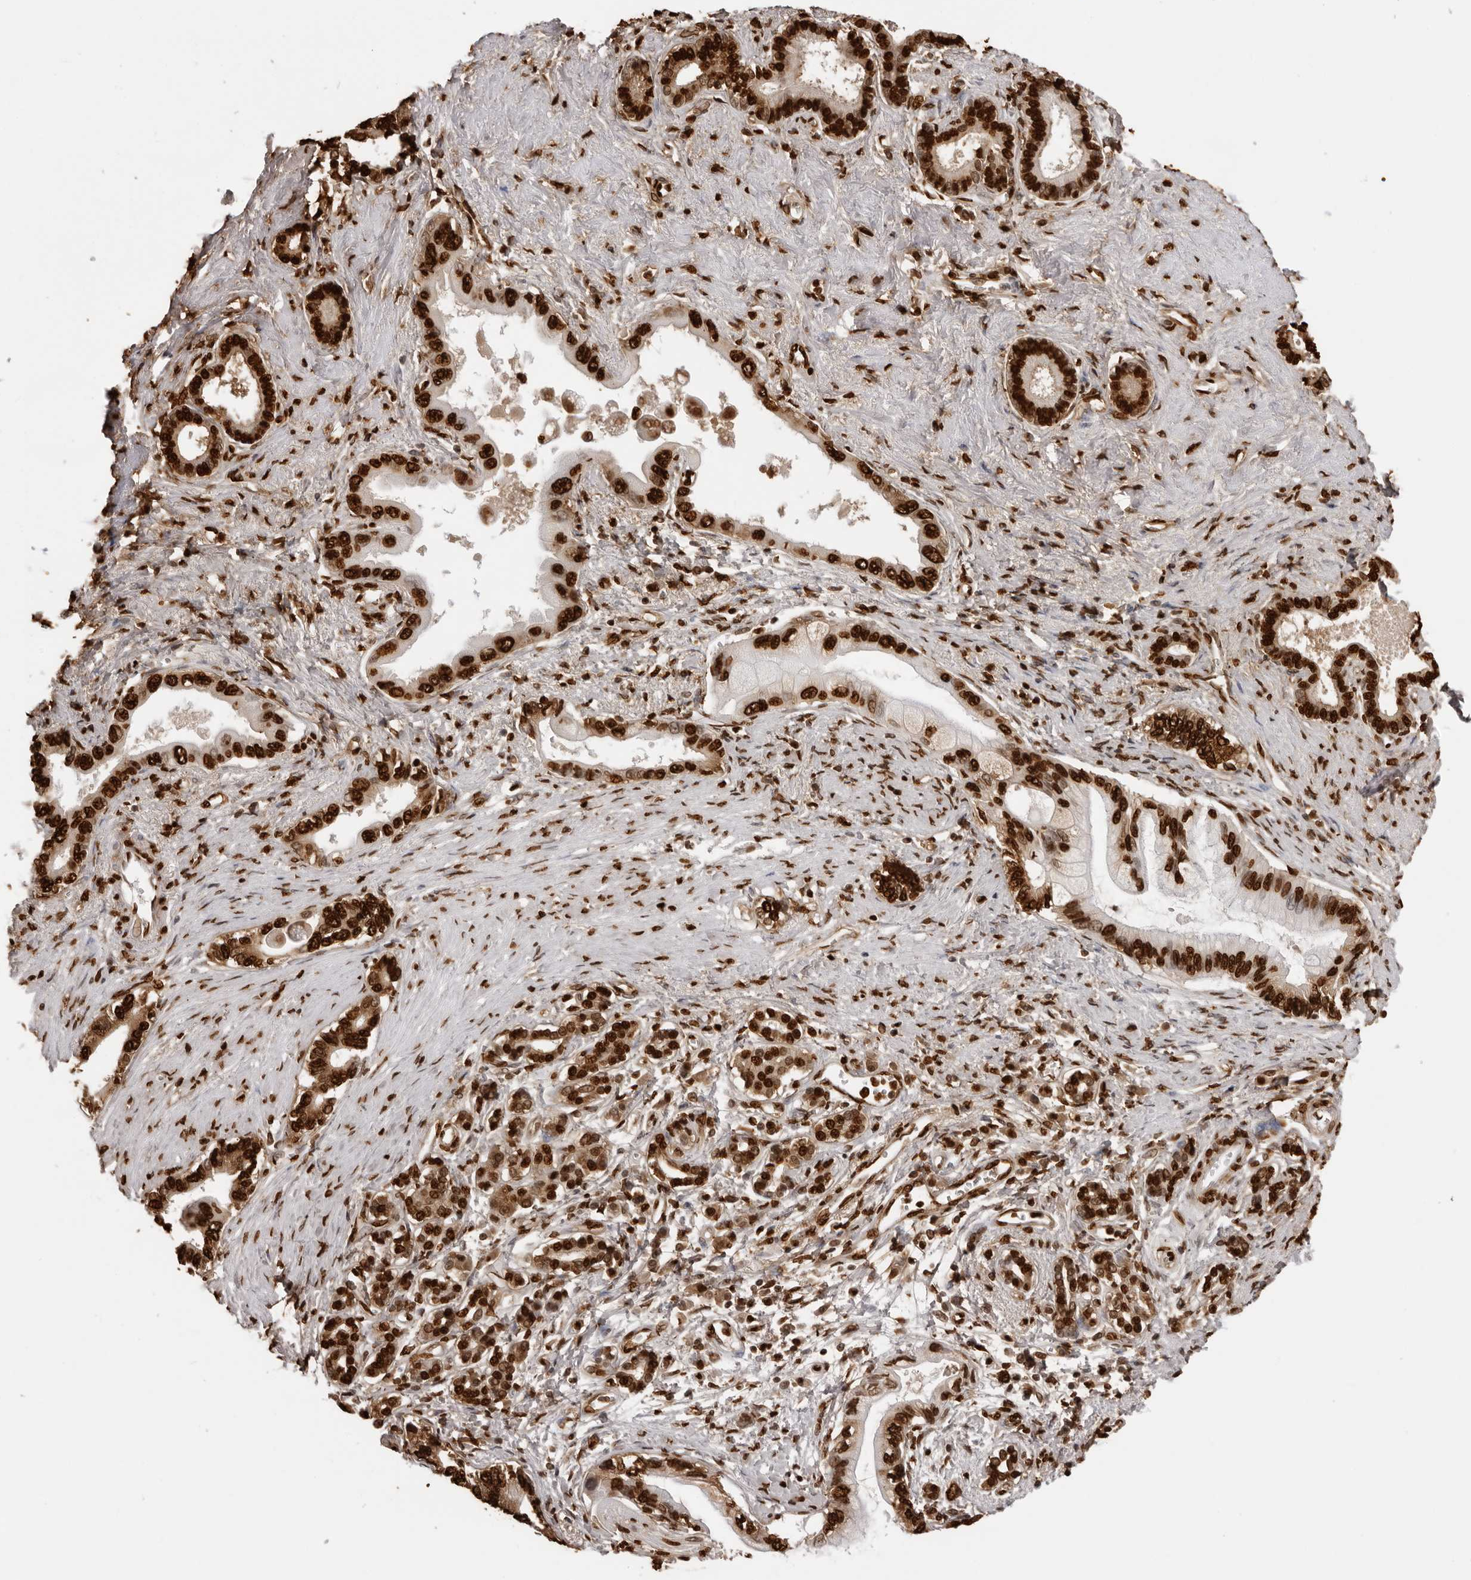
{"staining": {"intensity": "strong", "quantity": ">75%", "location": "nuclear"}, "tissue": "pancreatic cancer", "cell_type": "Tumor cells", "image_type": "cancer", "snomed": [{"axis": "morphology", "description": "Adenocarcinoma, NOS"}, {"axis": "topography", "description": "Pancreas"}], "caption": "This micrograph reveals immunohistochemistry staining of pancreatic cancer, with high strong nuclear positivity in approximately >75% of tumor cells.", "gene": "ZFP91", "patient": {"sex": "male", "age": 78}}